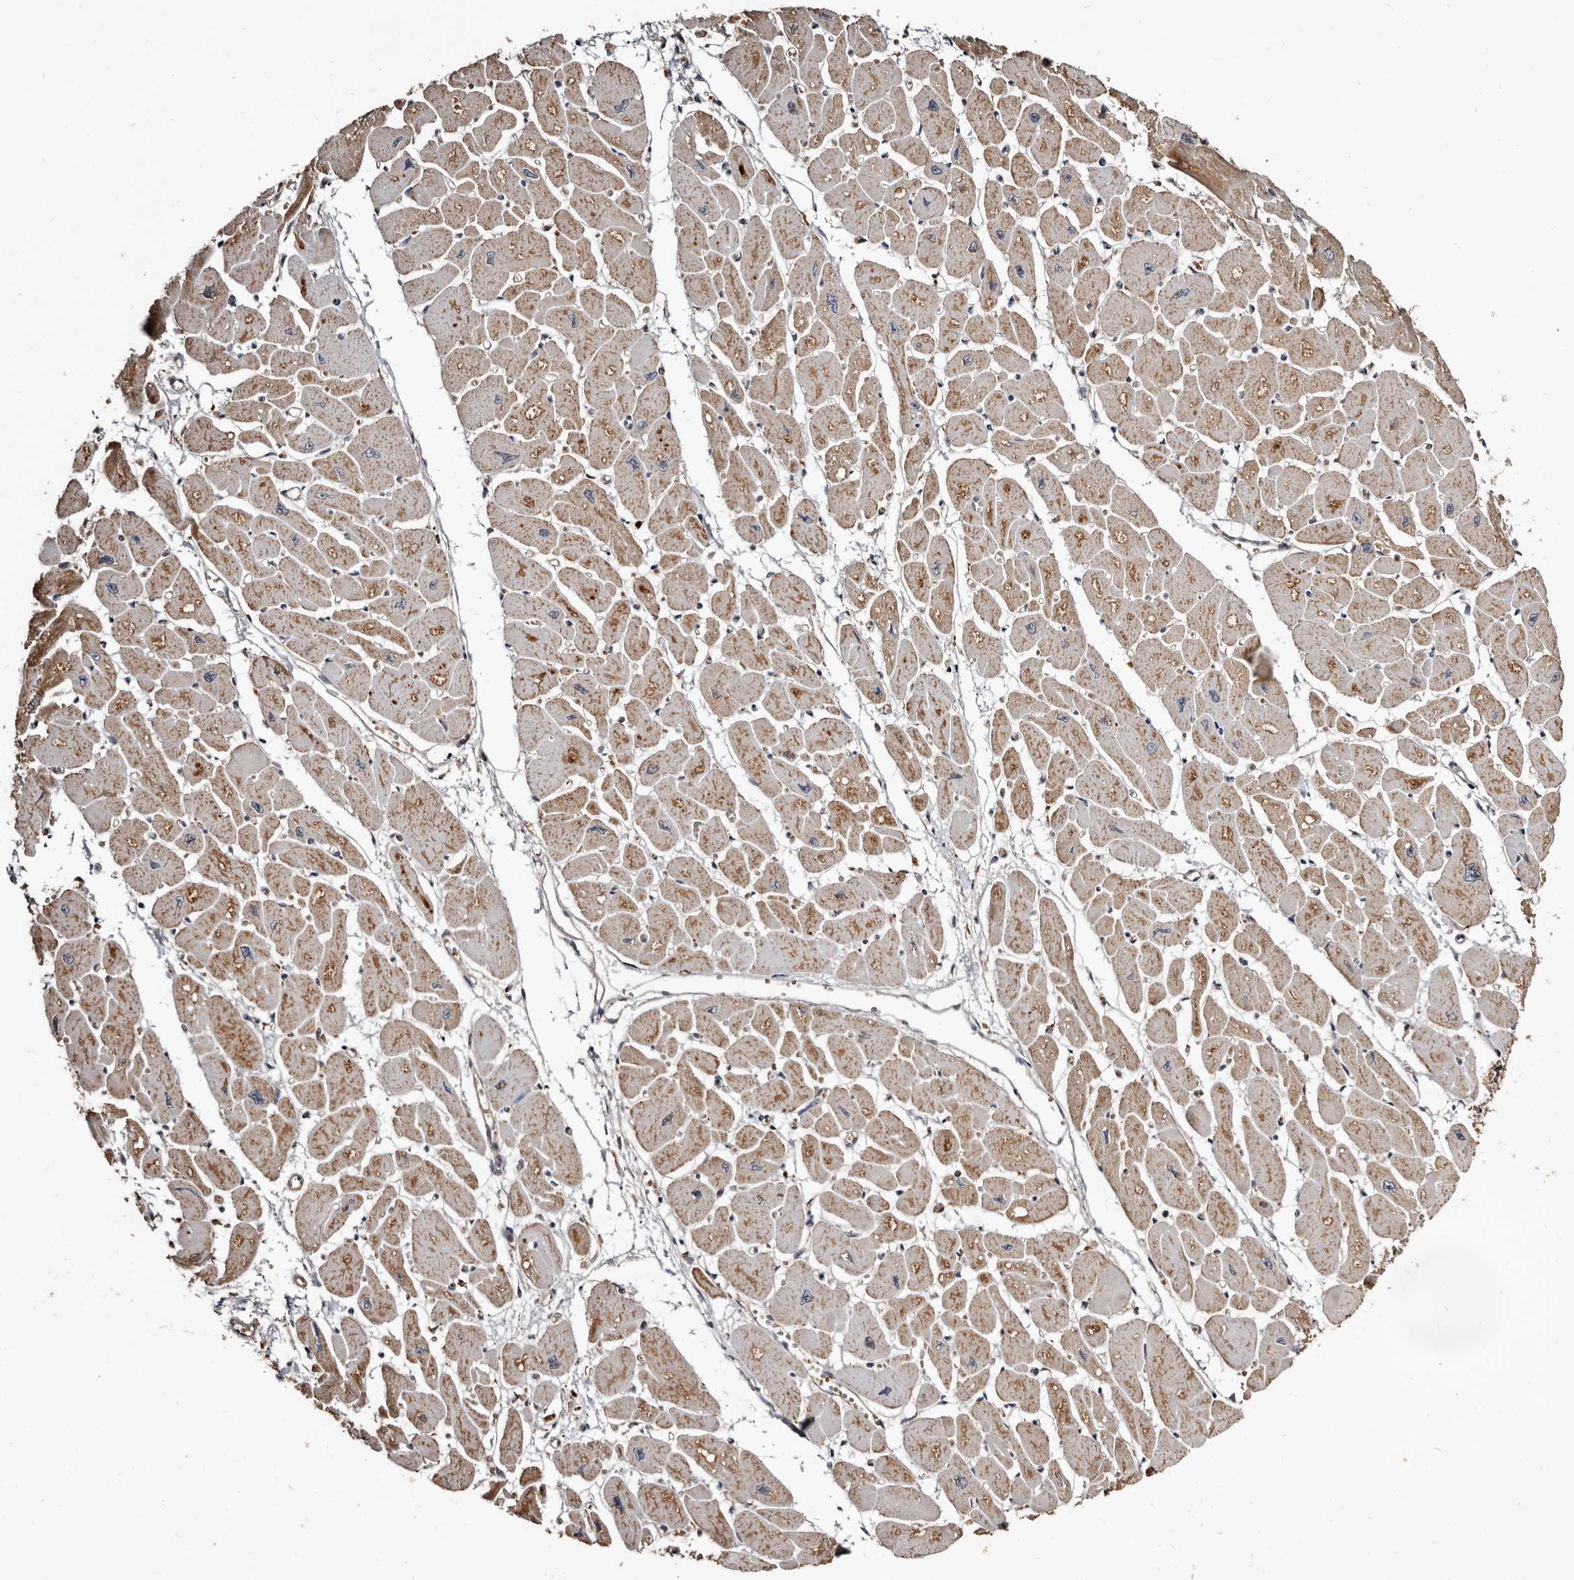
{"staining": {"intensity": "moderate", "quantity": ">75%", "location": "cytoplasmic/membranous"}, "tissue": "heart muscle", "cell_type": "Cardiomyocytes", "image_type": "normal", "snomed": [{"axis": "morphology", "description": "Normal tissue, NOS"}, {"axis": "topography", "description": "Heart"}], "caption": "Moderate cytoplasmic/membranous staining for a protein is present in approximately >75% of cardiomyocytes of unremarkable heart muscle using IHC.", "gene": "AKAP7", "patient": {"sex": "female", "age": 54}}